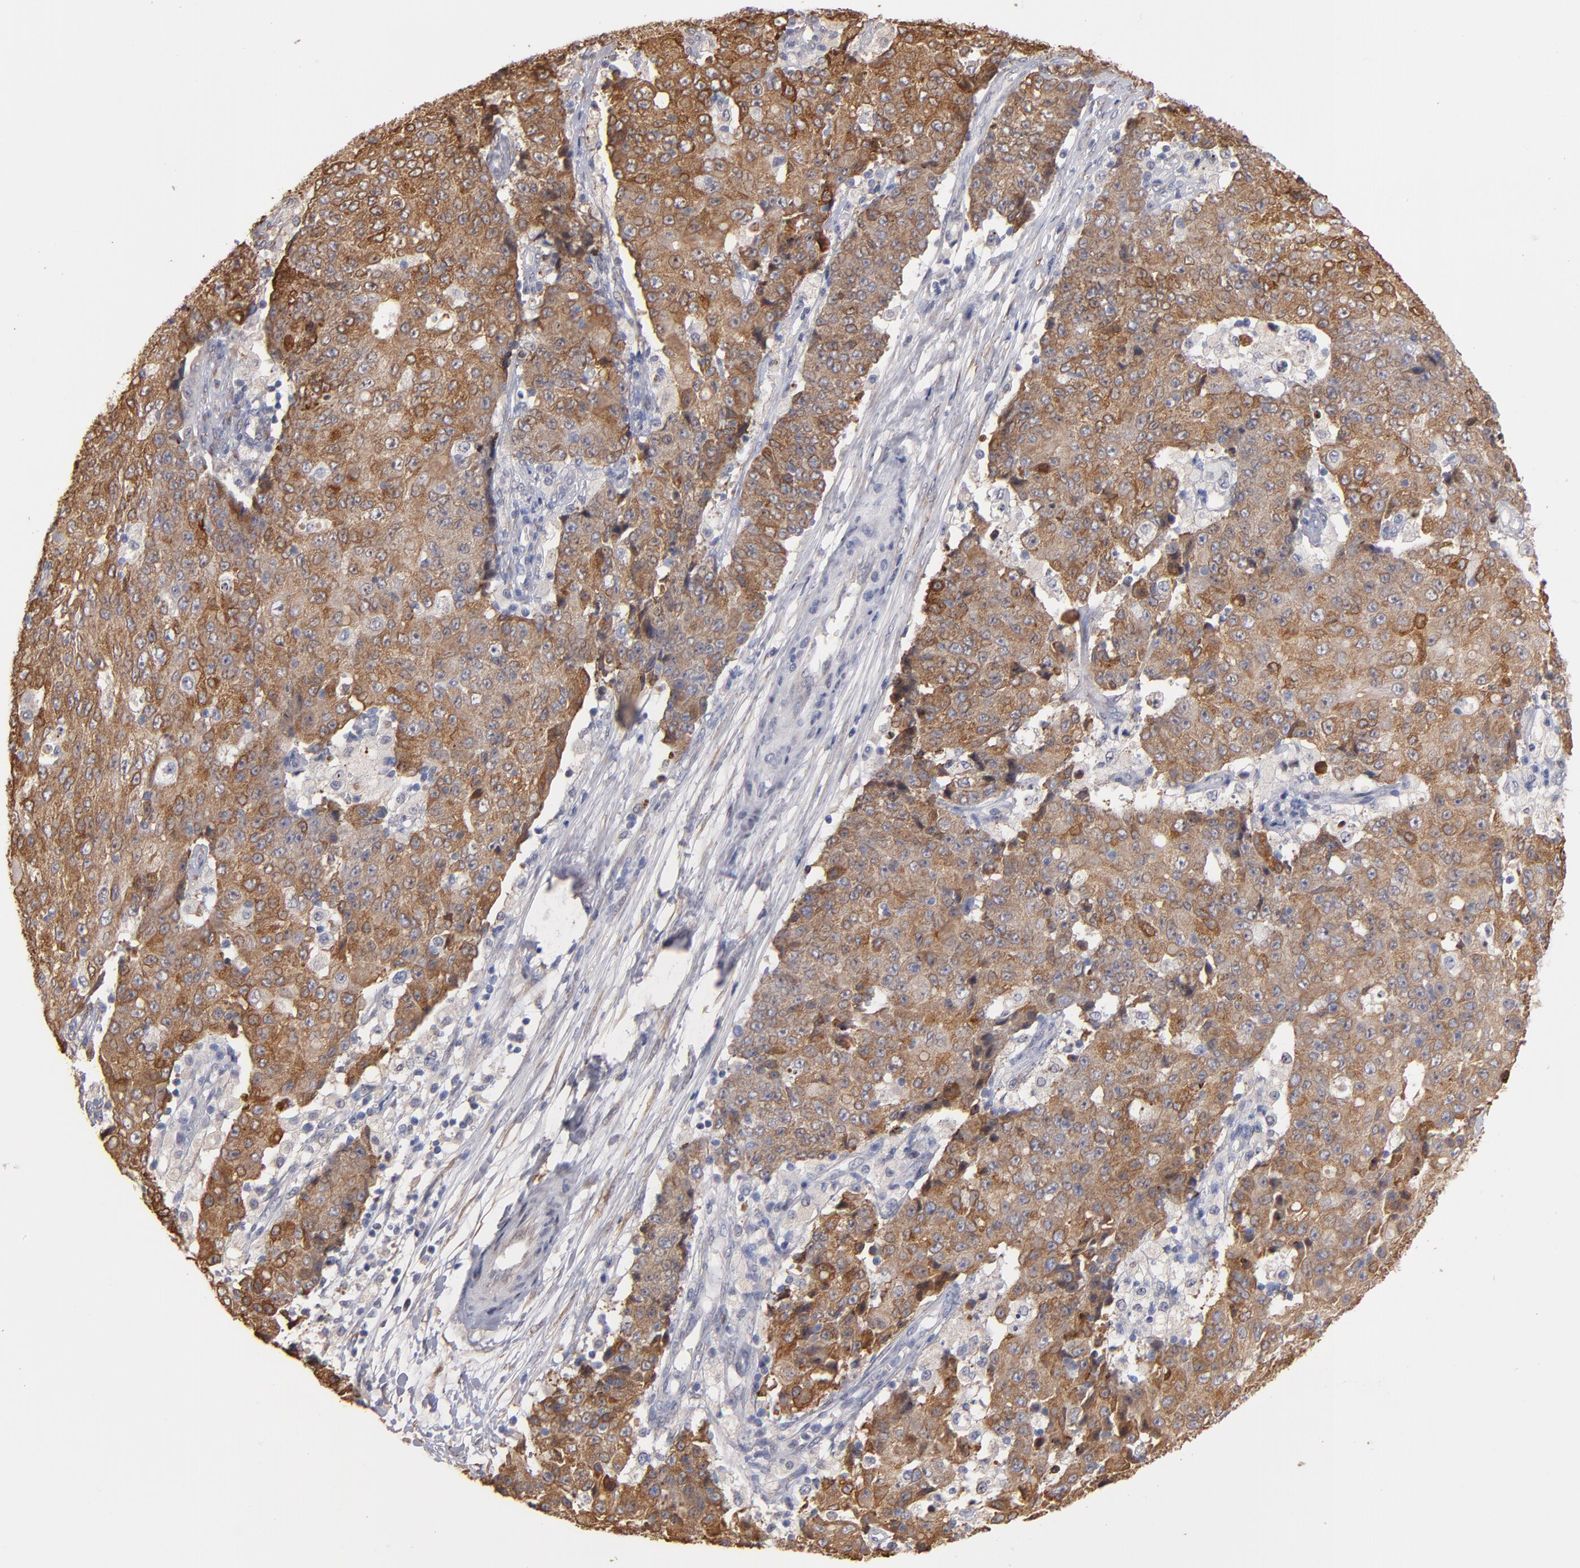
{"staining": {"intensity": "moderate", "quantity": ">75%", "location": "cytoplasmic/membranous"}, "tissue": "ovarian cancer", "cell_type": "Tumor cells", "image_type": "cancer", "snomed": [{"axis": "morphology", "description": "Carcinoma, endometroid"}, {"axis": "topography", "description": "Ovary"}], "caption": "An image of human ovarian endometroid carcinoma stained for a protein exhibits moderate cytoplasmic/membranous brown staining in tumor cells.", "gene": "PGRMC1", "patient": {"sex": "female", "age": 42}}